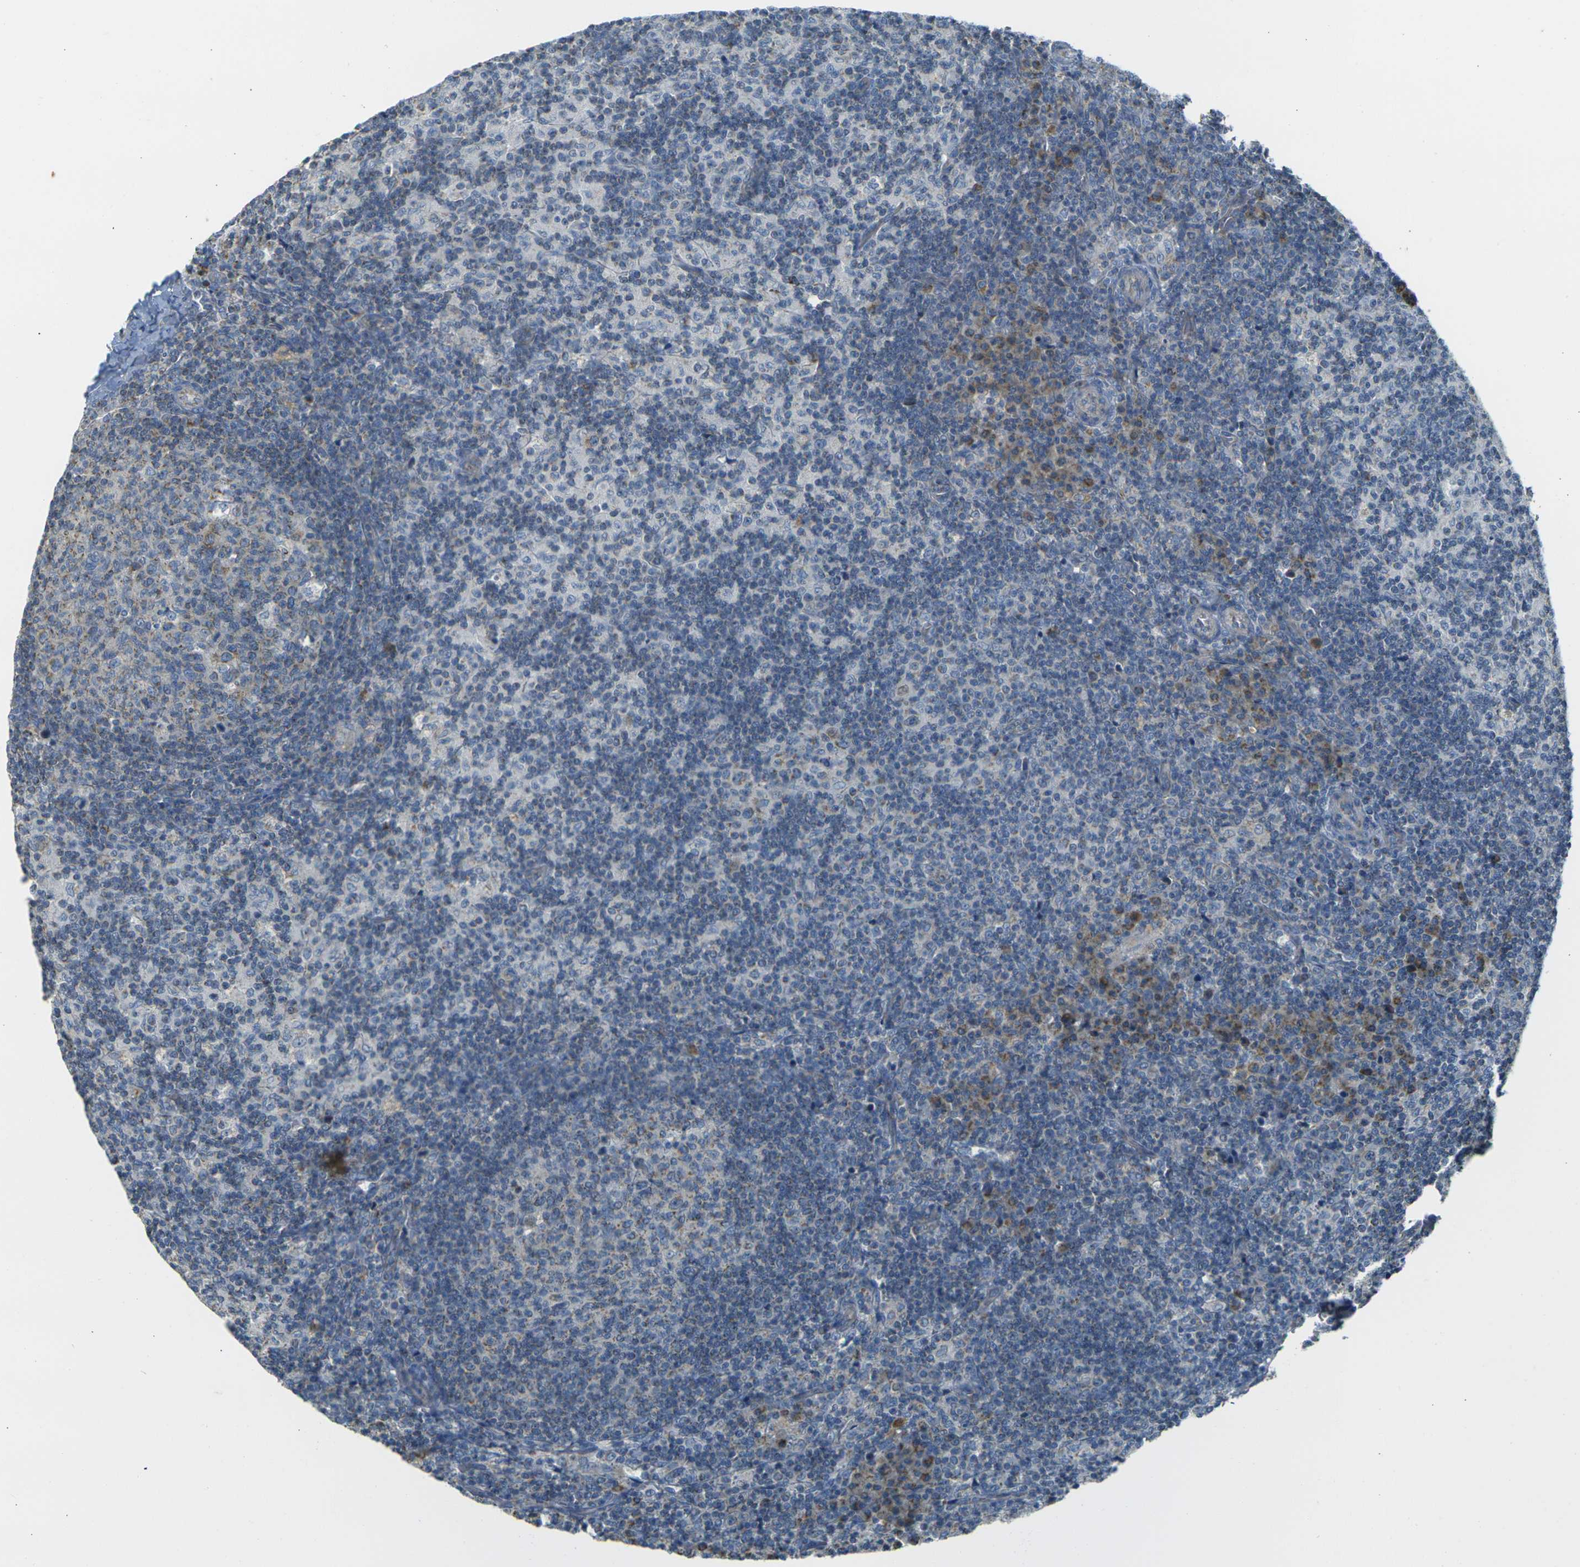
{"staining": {"intensity": "weak", "quantity": "25%-75%", "location": "cytoplasmic/membranous"}, "tissue": "lymph node", "cell_type": "Germinal center cells", "image_type": "normal", "snomed": [{"axis": "morphology", "description": "Normal tissue, NOS"}, {"axis": "morphology", "description": "Inflammation, NOS"}, {"axis": "topography", "description": "Lymph node"}], "caption": "Human lymph node stained for a protein (brown) demonstrates weak cytoplasmic/membranous positive staining in about 25%-75% of germinal center cells.", "gene": "PARD6B", "patient": {"sex": "male", "age": 55}}